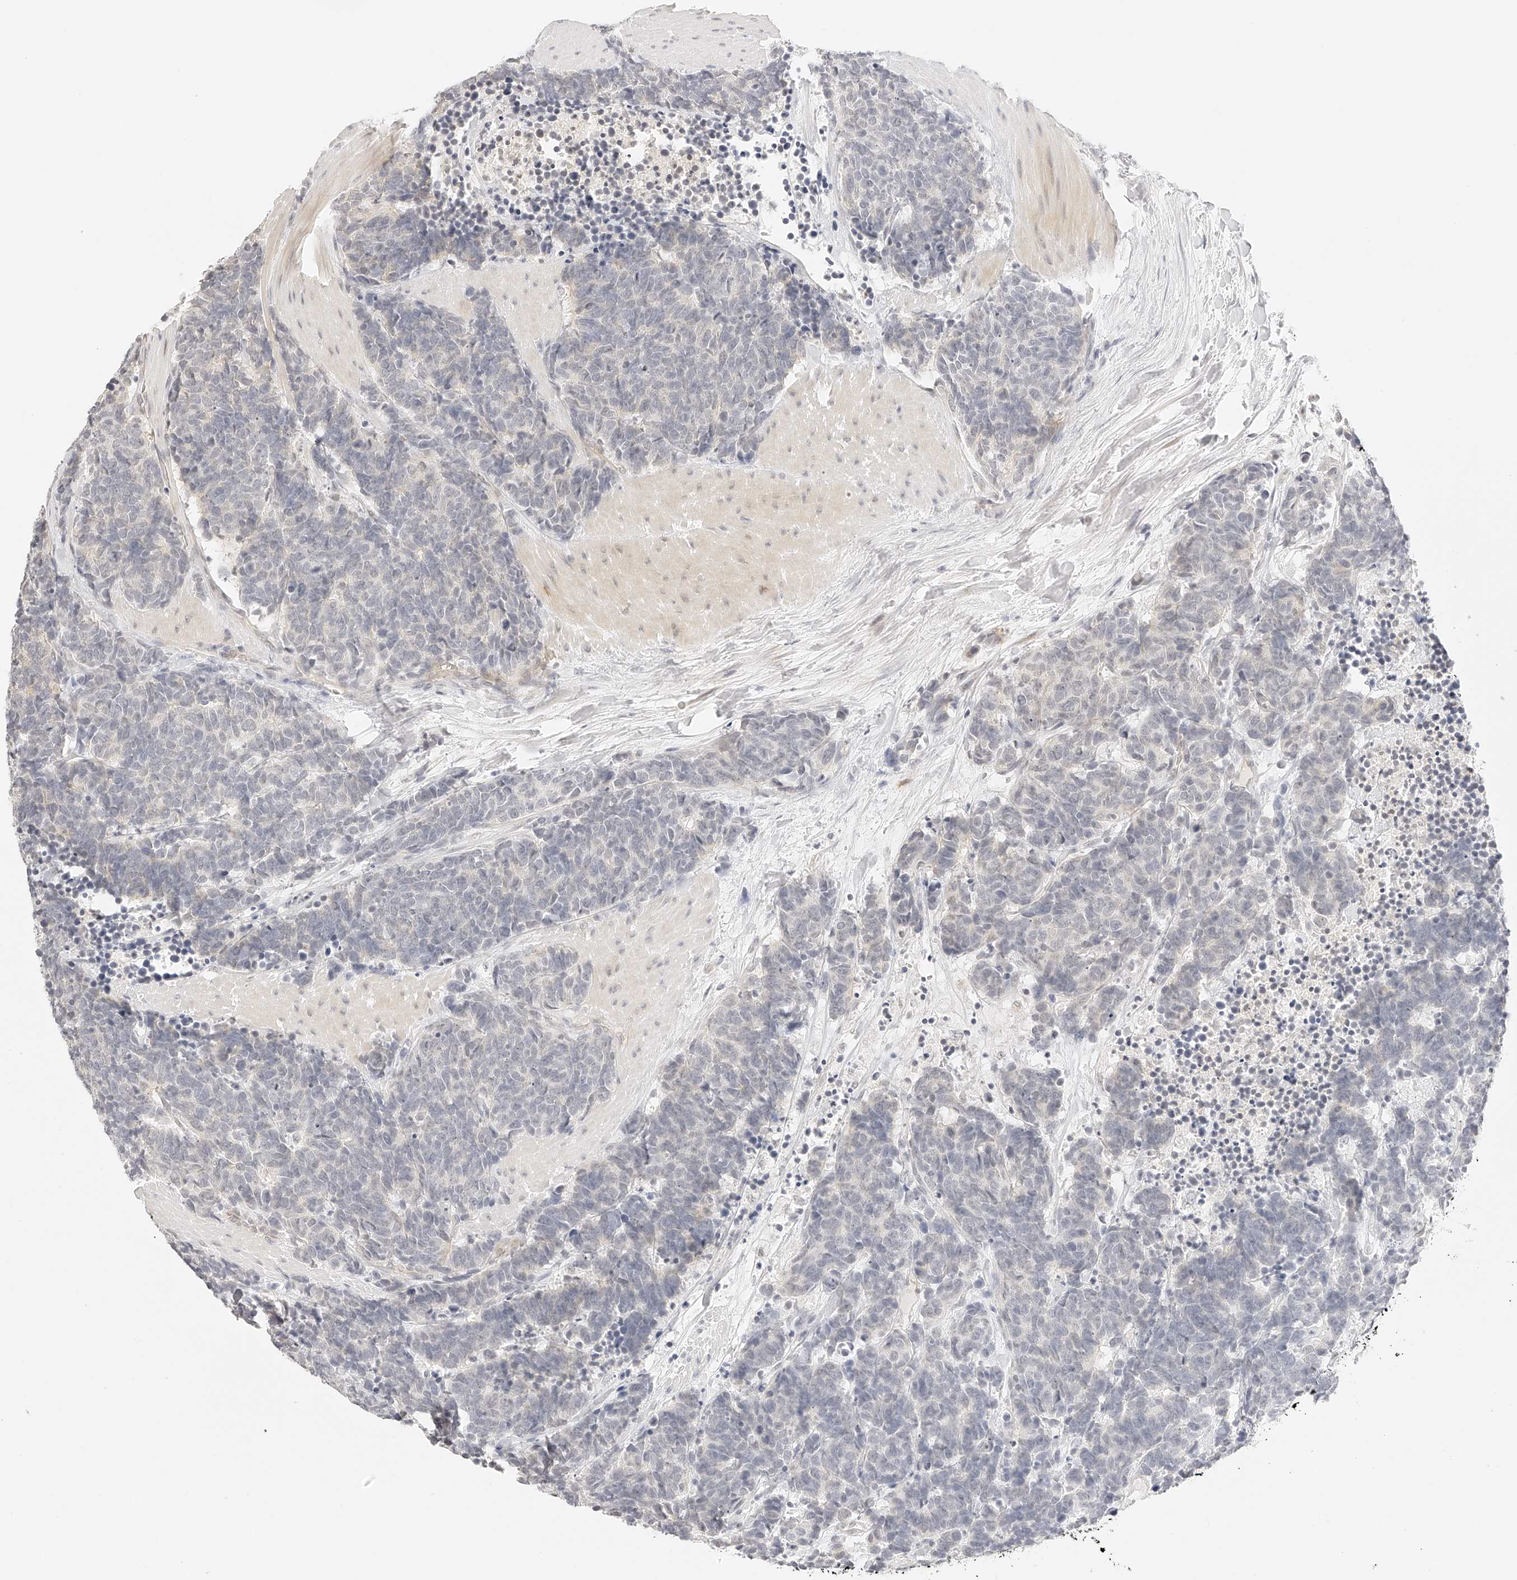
{"staining": {"intensity": "negative", "quantity": "none", "location": "none"}, "tissue": "carcinoid", "cell_type": "Tumor cells", "image_type": "cancer", "snomed": [{"axis": "morphology", "description": "Carcinoma, NOS"}, {"axis": "morphology", "description": "Carcinoid, malignant, NOS"}, {"axis": "topography", "description": "Urinary bladder"}], "caption": "The micrograph shows no staining of tumor cells in carcinoid.", "gene": "ZFP69", "patient": {"sex": "male", "age": 57}}